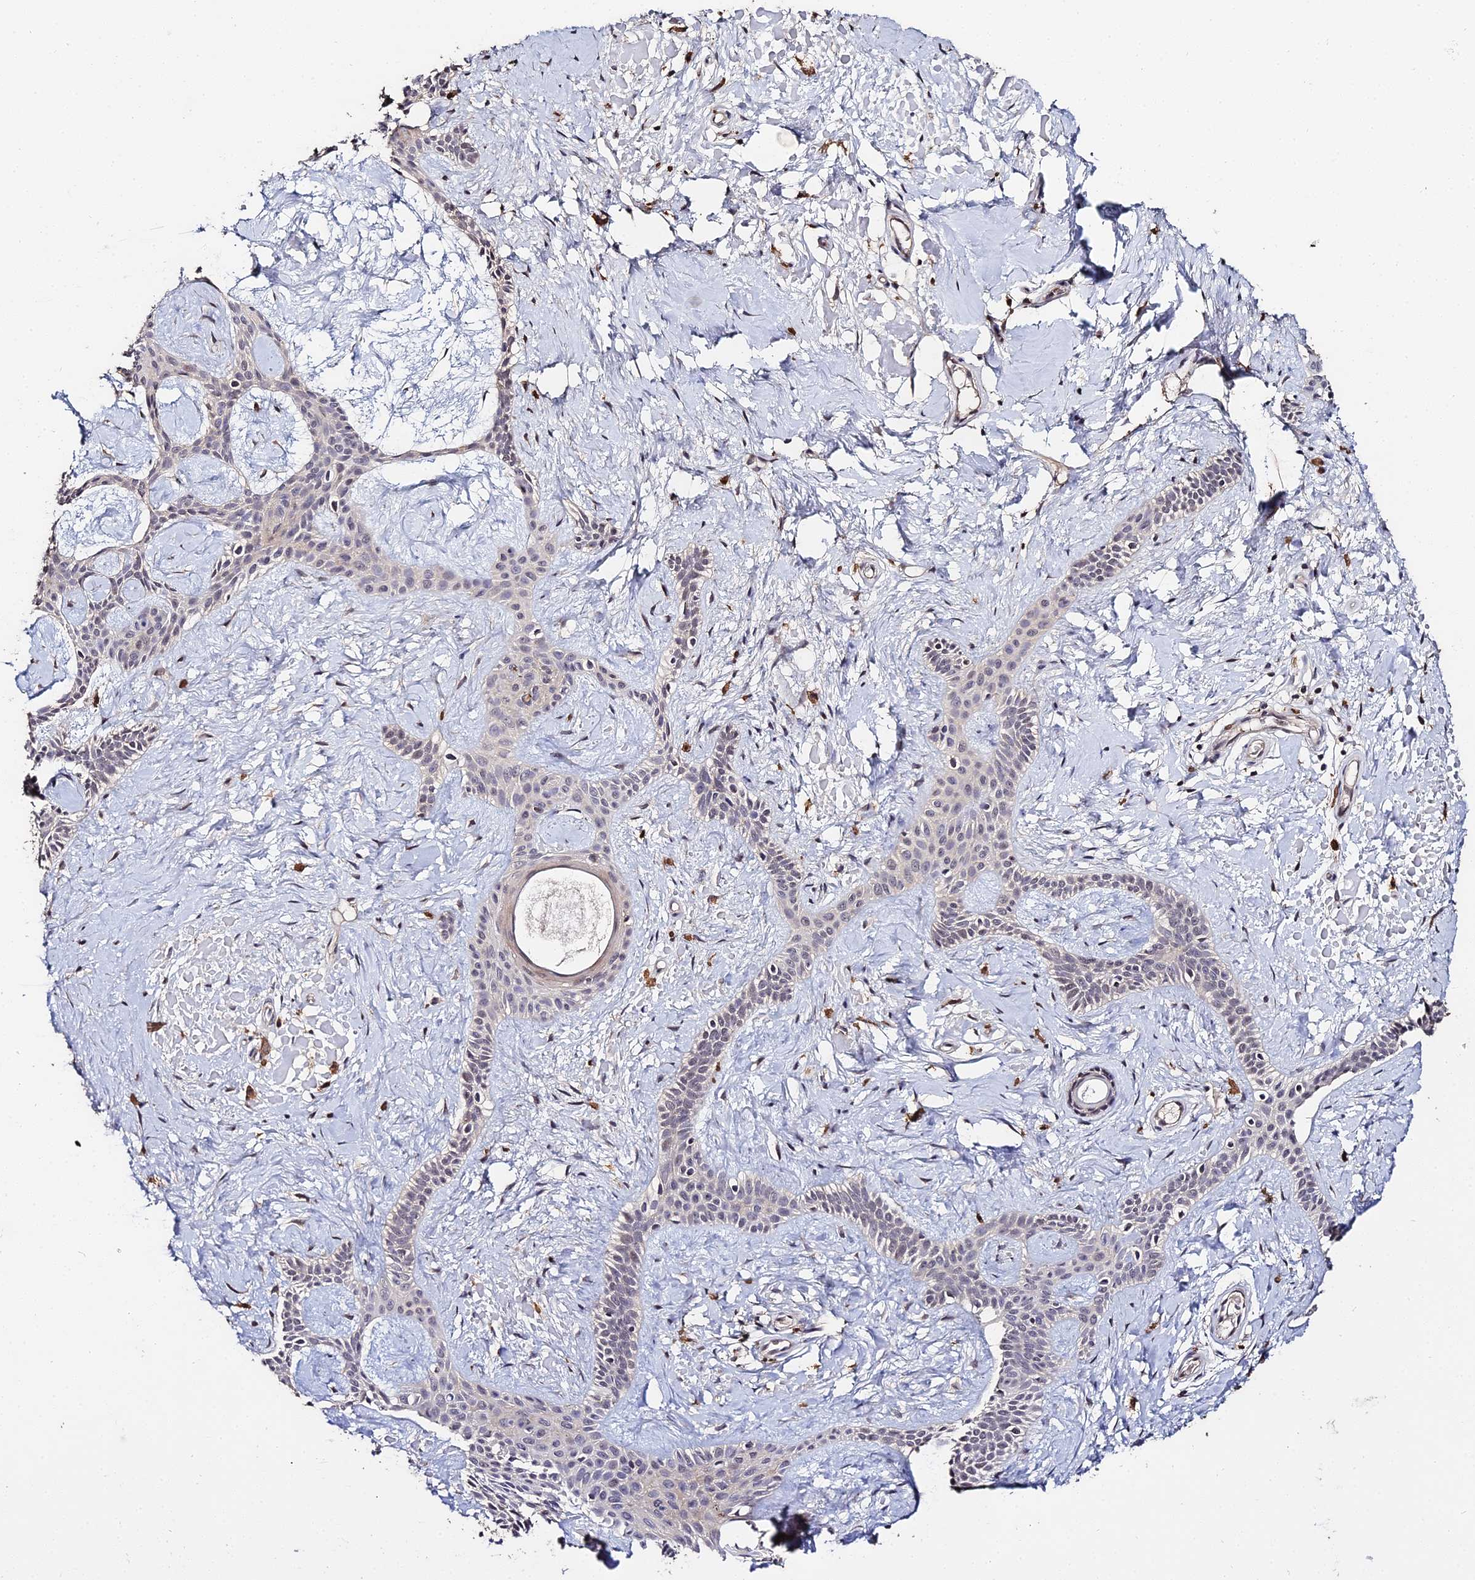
{"staining": {"intensity": "weak", "quantity": "<25%", "location": "nuclear"}, "tissue": "skin cancer", "cell_type": "Tumor cells", "image_type": "cancer", "snomed": [{"axis": "morphology", "description": "Basal cell carcinoma"}, {"axis": "topography", "description": "Skin"}], "caption": "The immunohistochemistry (IHC) histopathology image has no significant staining in tumor cells of skin cancer tissue. (Stains: DAB (3,3'-diaminobenzidine) IHC with hematoxylin counter stain, Microscopy: brightfield microscopy at high magnification).", "gene": "LSM5", "patient": {"sex": "male", "age": 78}}